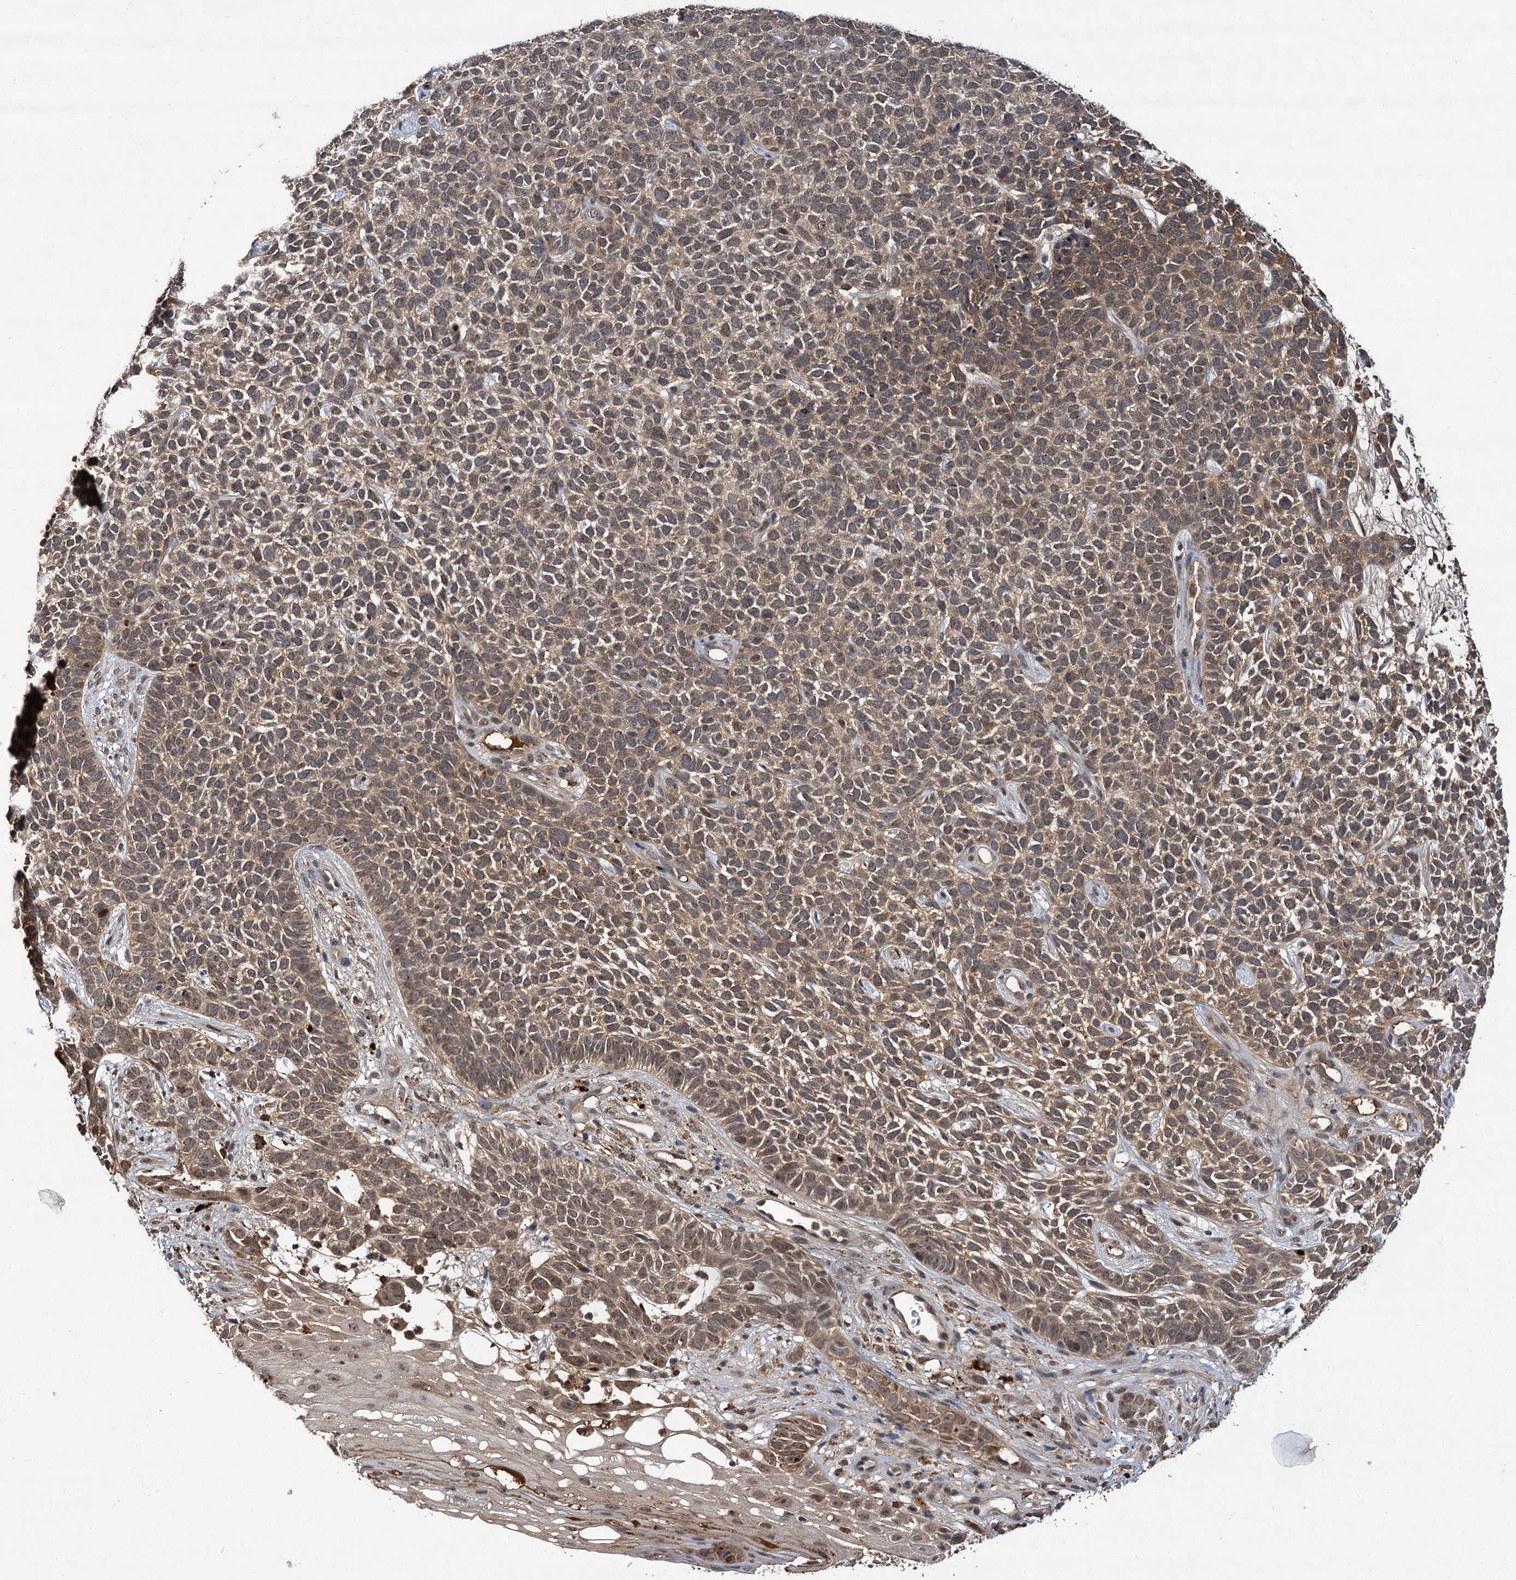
{"staining": {"intensity": "moderate", "quantity": "25%-75%", "location": "cytoplasmic/membranous"}, "tissue": "skin cancer", "cell_type": "Tumor cells", "image_type": "cancer", "snomed": [{"axis": "morphology", "description": "Basal cell carcinoma"}, {"axis": "topography", "description": "Skin"}], "caption": "Approximately 25%-75% of tumor cells in human skin cancer (basal cell carcinoma) exhibit moderate cytoplasmic/membranous protein expression as visualized by brown immunohistochemical staining.", "gene": "MBD6", "patient": {"sex": "female", "age": 84}}